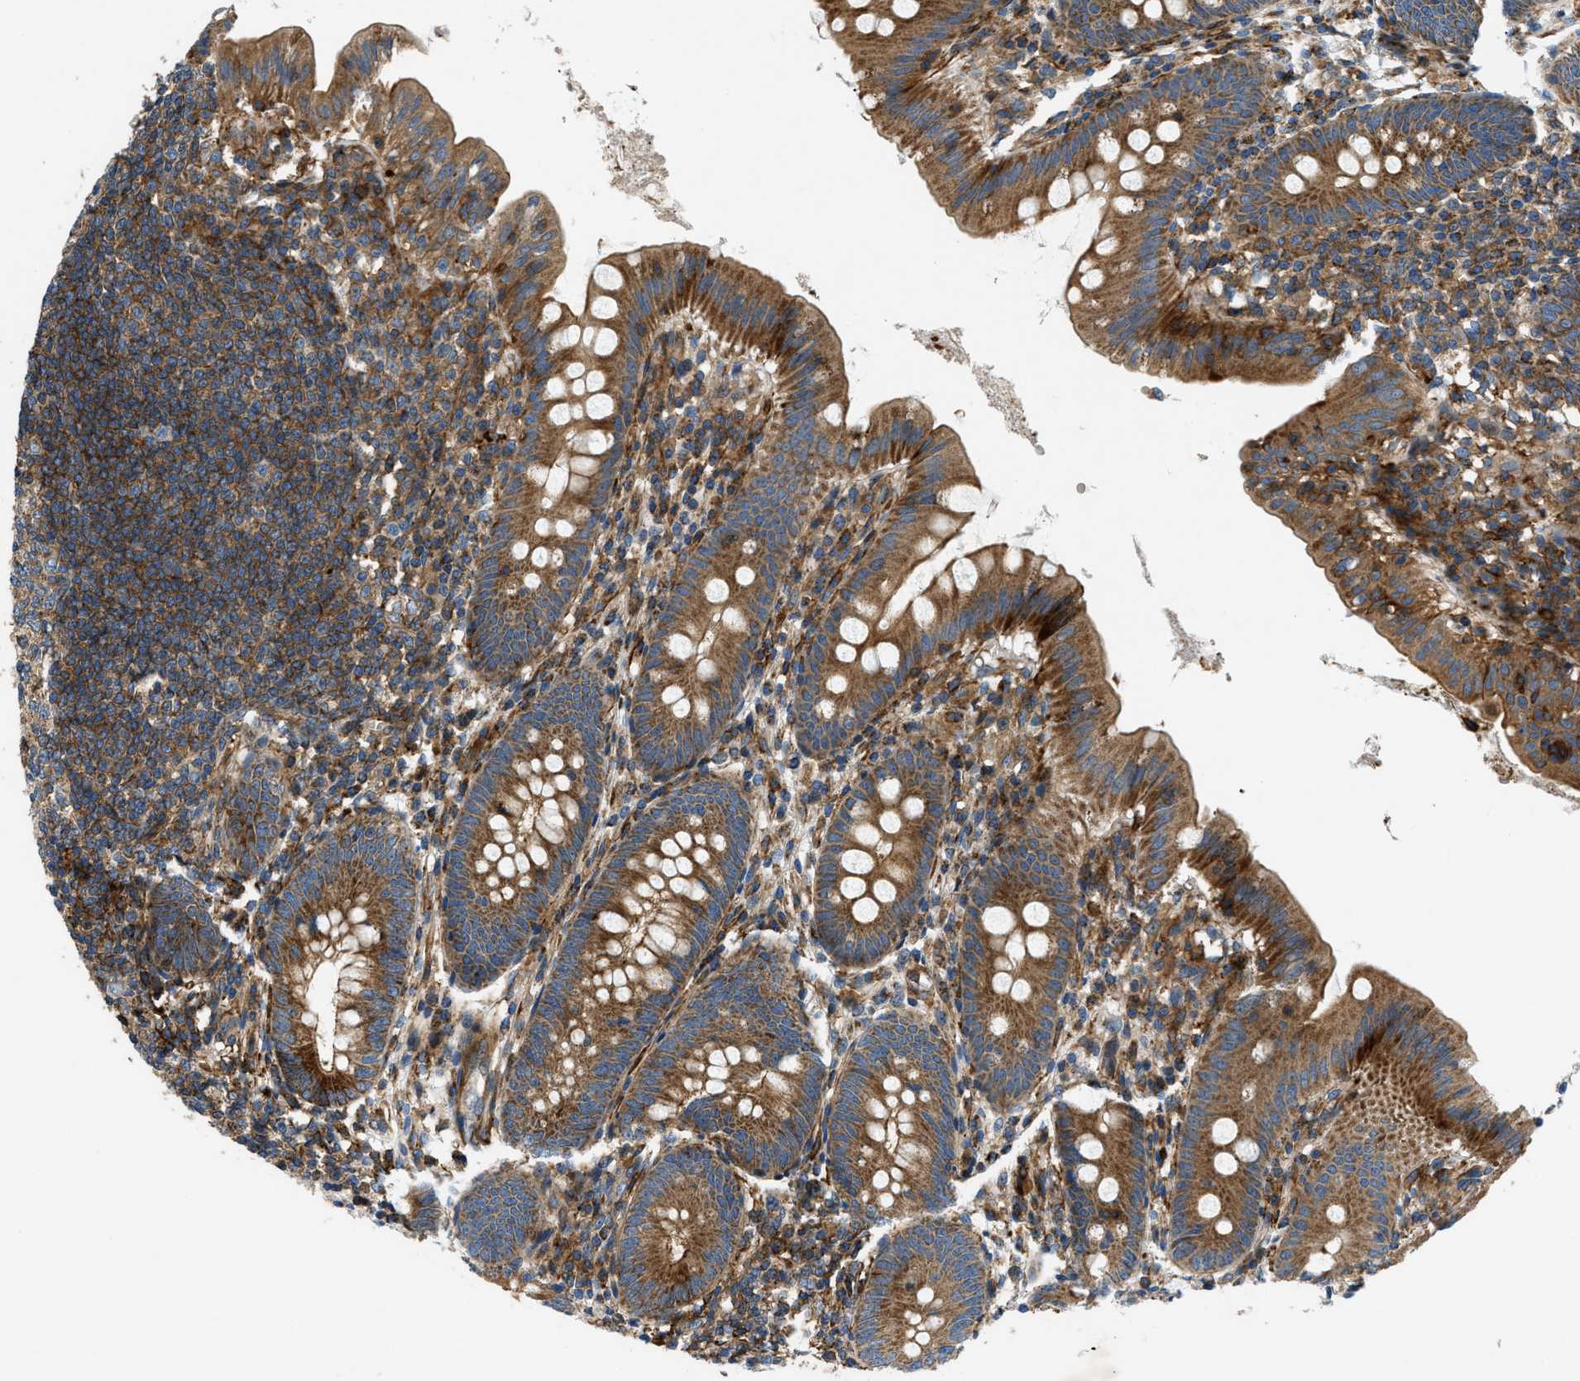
{"staining": {"intensity": "strong", "quantity": ">75%", "location": "cytoplasmic/membranous"}, "tissue": "appendix", "cell_type": "Glandular cells", "image_type": "normal", "snomed": [{"axis": "morphology", "description": "Normal tissue, NOS"}, {"axis": "topography", "description": "Appendix"}], "caption": "This is a photomicrograph of IHC staining of normal appendix, which shows strong staining in the cytoplasmic/membranous of glandular cells.", "gene": "DHODH", "patient": {"sex": "male", "age": 56}}